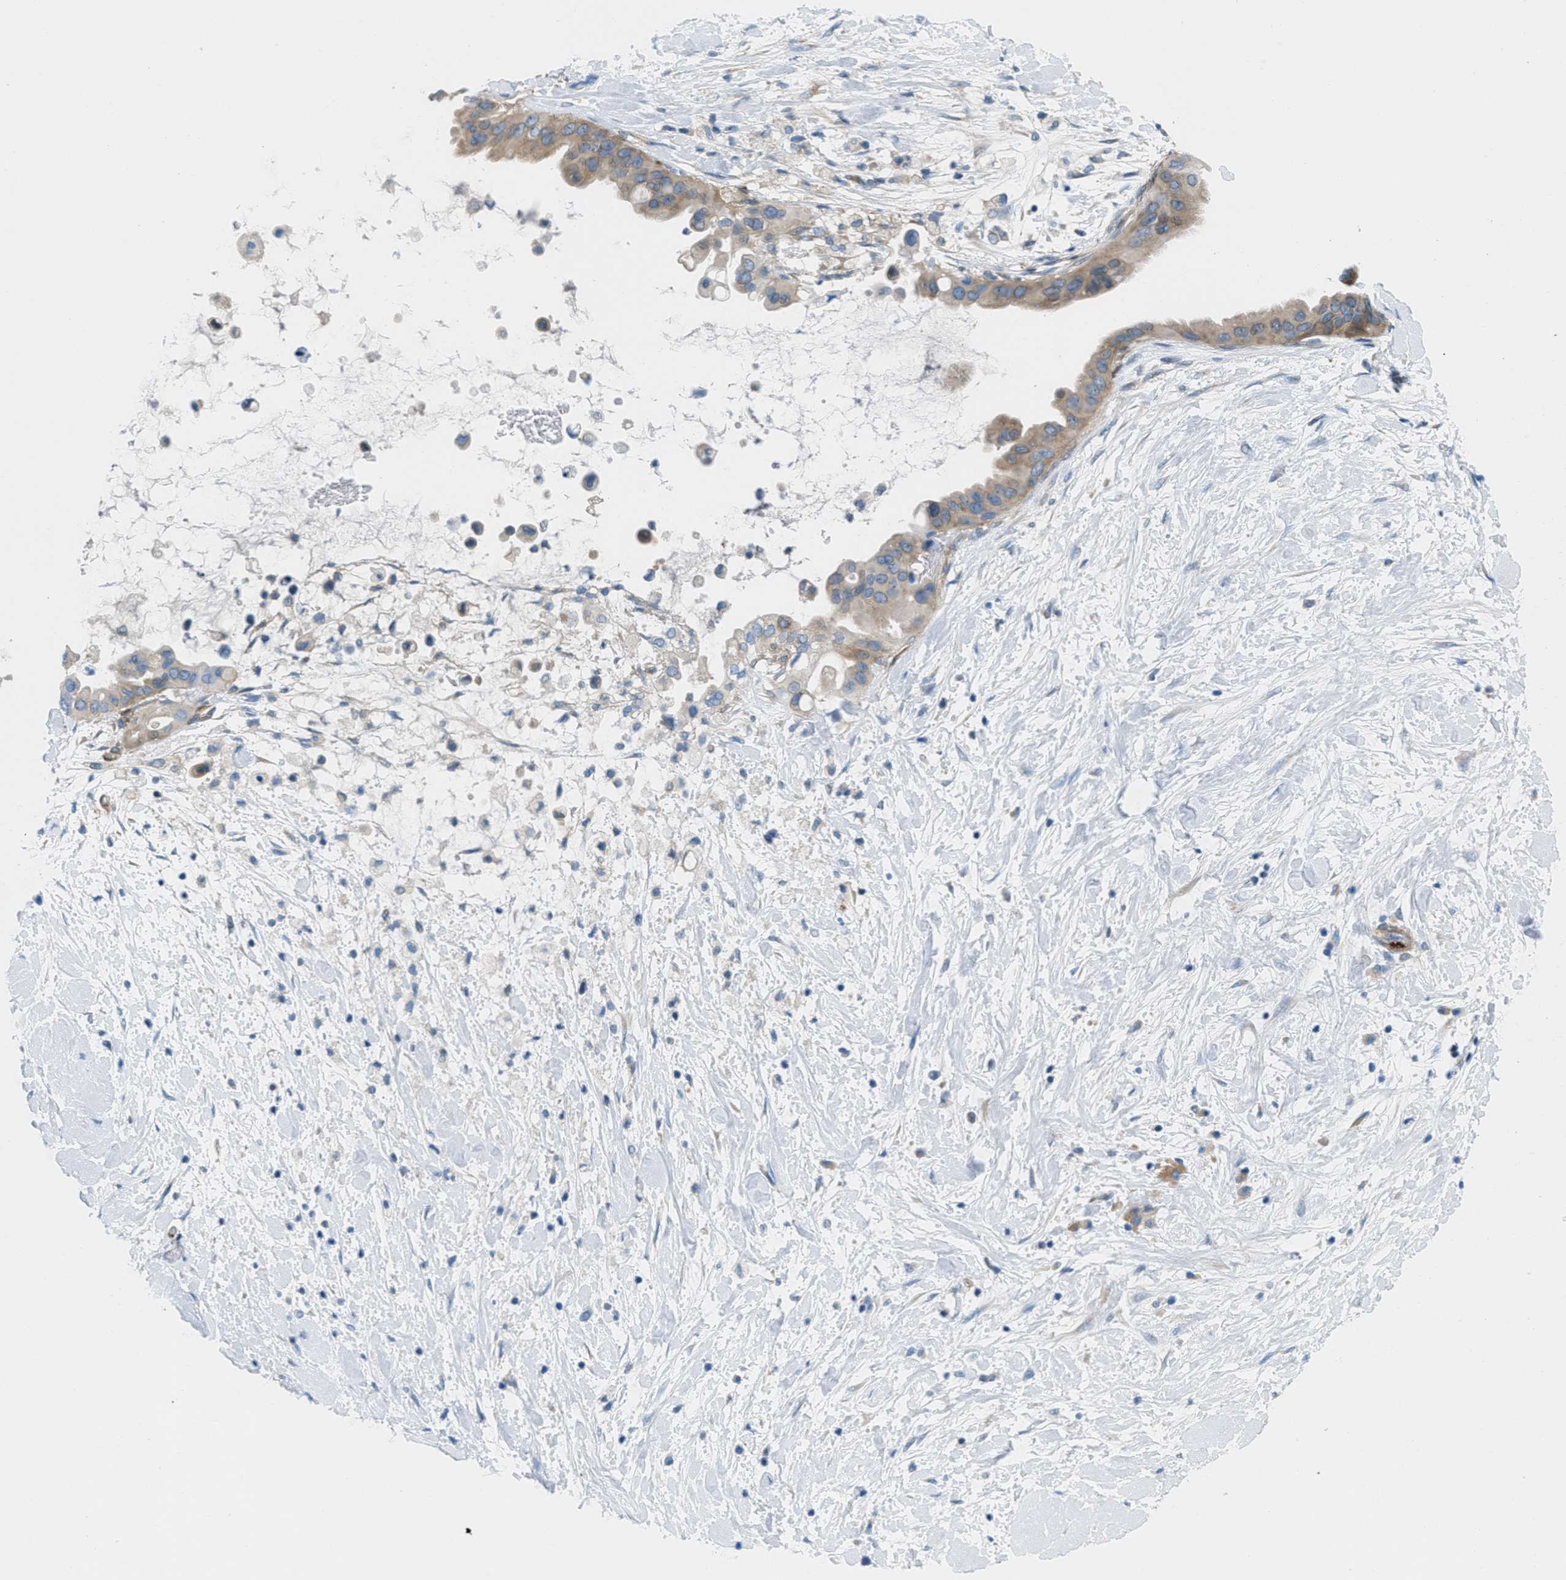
{"staining": {"intensity": "weak", "quantity": ">75%", "location": "cytoplasmic/membranous"}, "tissue": "pancreatic cancer", "cell_type": "Tumor cells", "image_type": "cancer", "snomed": [{"axis": "morphology", "description": "Adenocarcinoma, NOS"}, {"axis": "topography", "description": "Pancreas"}], "caption": "Immunohistochemistry histopathology image of human pancreatic adenocarcinoma stained for a protein (brown), which shows low levels of weak cytoplasmic/membranous staining in about >75% of tumor cells.", "gene": "MAPRE2", "patient": {"sex": "male", "age": 55}}